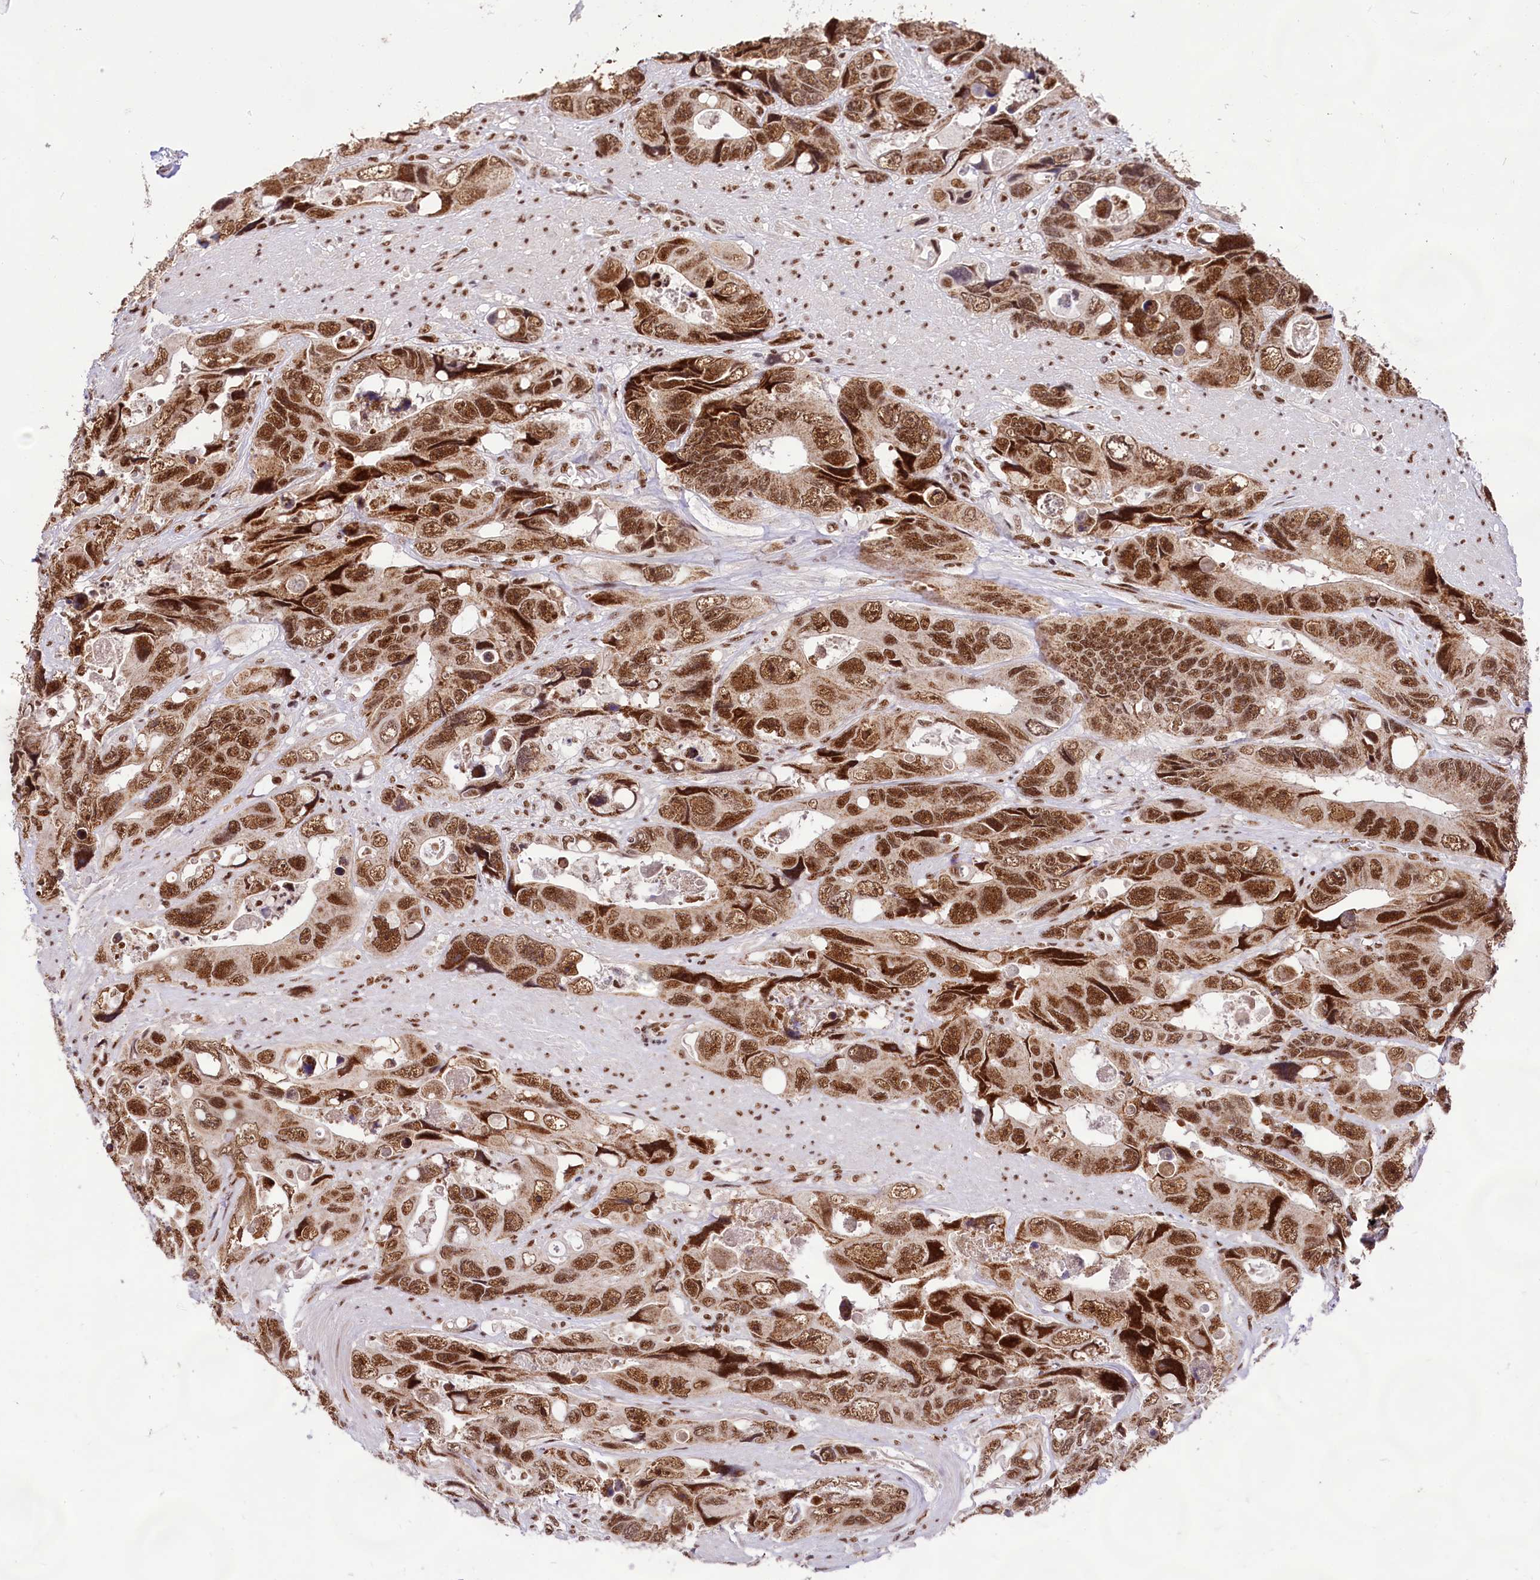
{"staining": {"intensity": "strong", "quantity": ">75%", "location": "nuclear"}, "tissue": "colorectal cancer", "cell_type": "Tumor cells", "image_type": "cancer", "snomed": [{"axis": "morphology", "description": "Adenocarcinoma, NOS"}, {"axis": "topography", "description": "Rectum"}], "caption": "Colorectal adenocarcinoma stained with a protein marker shows strong staining in tumor cells.", "gene": "HIRA", "patient": {"sex": "male", "age": 57}}